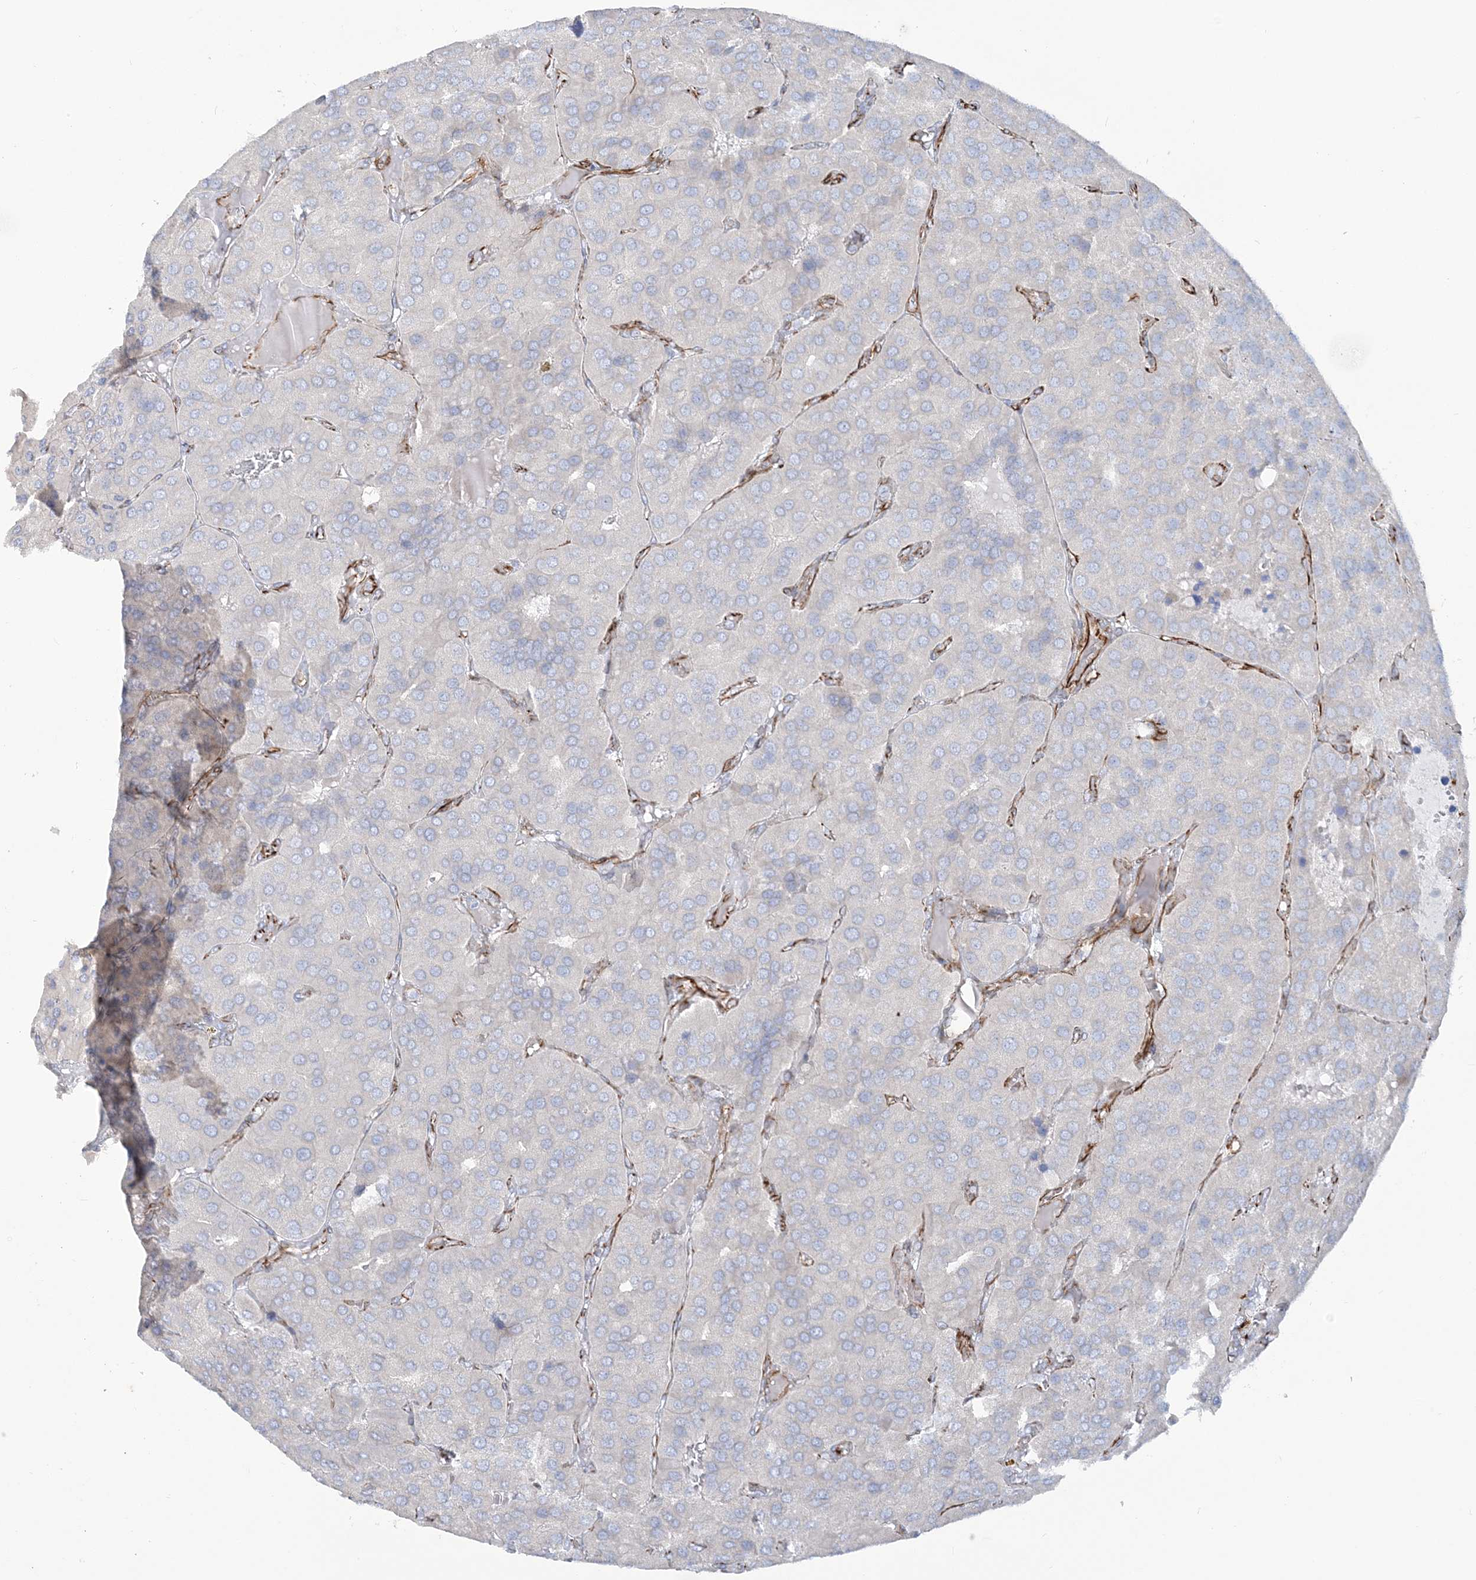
{"staining": {"intensity": "negative", "quantity": "none", "location": "none"}, "tissue": "parathyroid gland", "cell_type": "Glandular cells", "image_type": "normal", "snomed": [{"axis": "morphology", "description": "Normal tissue, NOS"}, {"axis": "morphology", "description": "Adenoma, NOS"}, {"axis": "topography", "description": "Parathyroid gland"}], "caption": "A high-resolution image shows IHC staining of normal parathyroid gland, which reveals no significant positivity in glandular cells.", "gene": "PPIL6", "patient": {"sex": "female", "age": 86}}